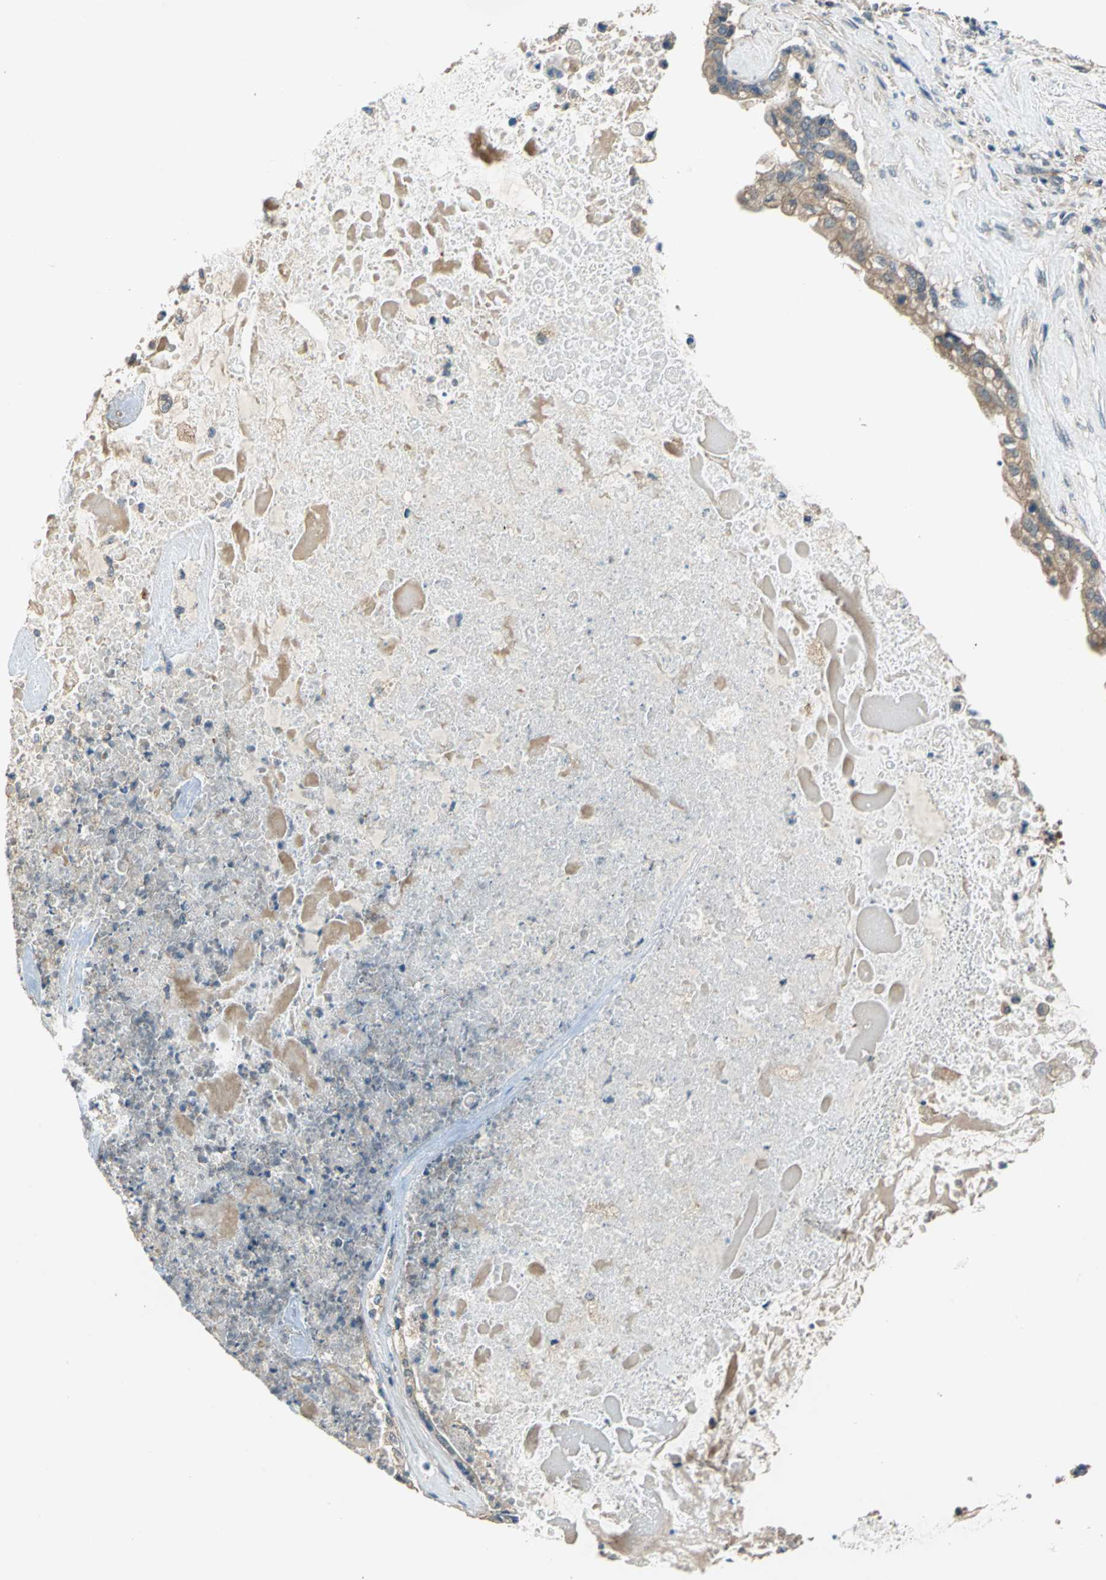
{"staining": {"intensity": "moderate", "quantity": ">75%", "location": "cytoplasmic/membranous"}, "tissue": "liver cancer", "cell_type": "Tumor cells", "image_type": "cancer", "snomed": [{"axis": "morphology", "description": "Cholangiocarcinoma"}, {"axis": "topography", "description": "Liver"}], "caption": "Moderate cytoplasmic/membranous expression for a protein is appreciated in approximately >75% of tumor cells of liver cancer using immunohistochemistry.", "gene": "EMCN", "patient": {"sex": "male", "age": 57}}